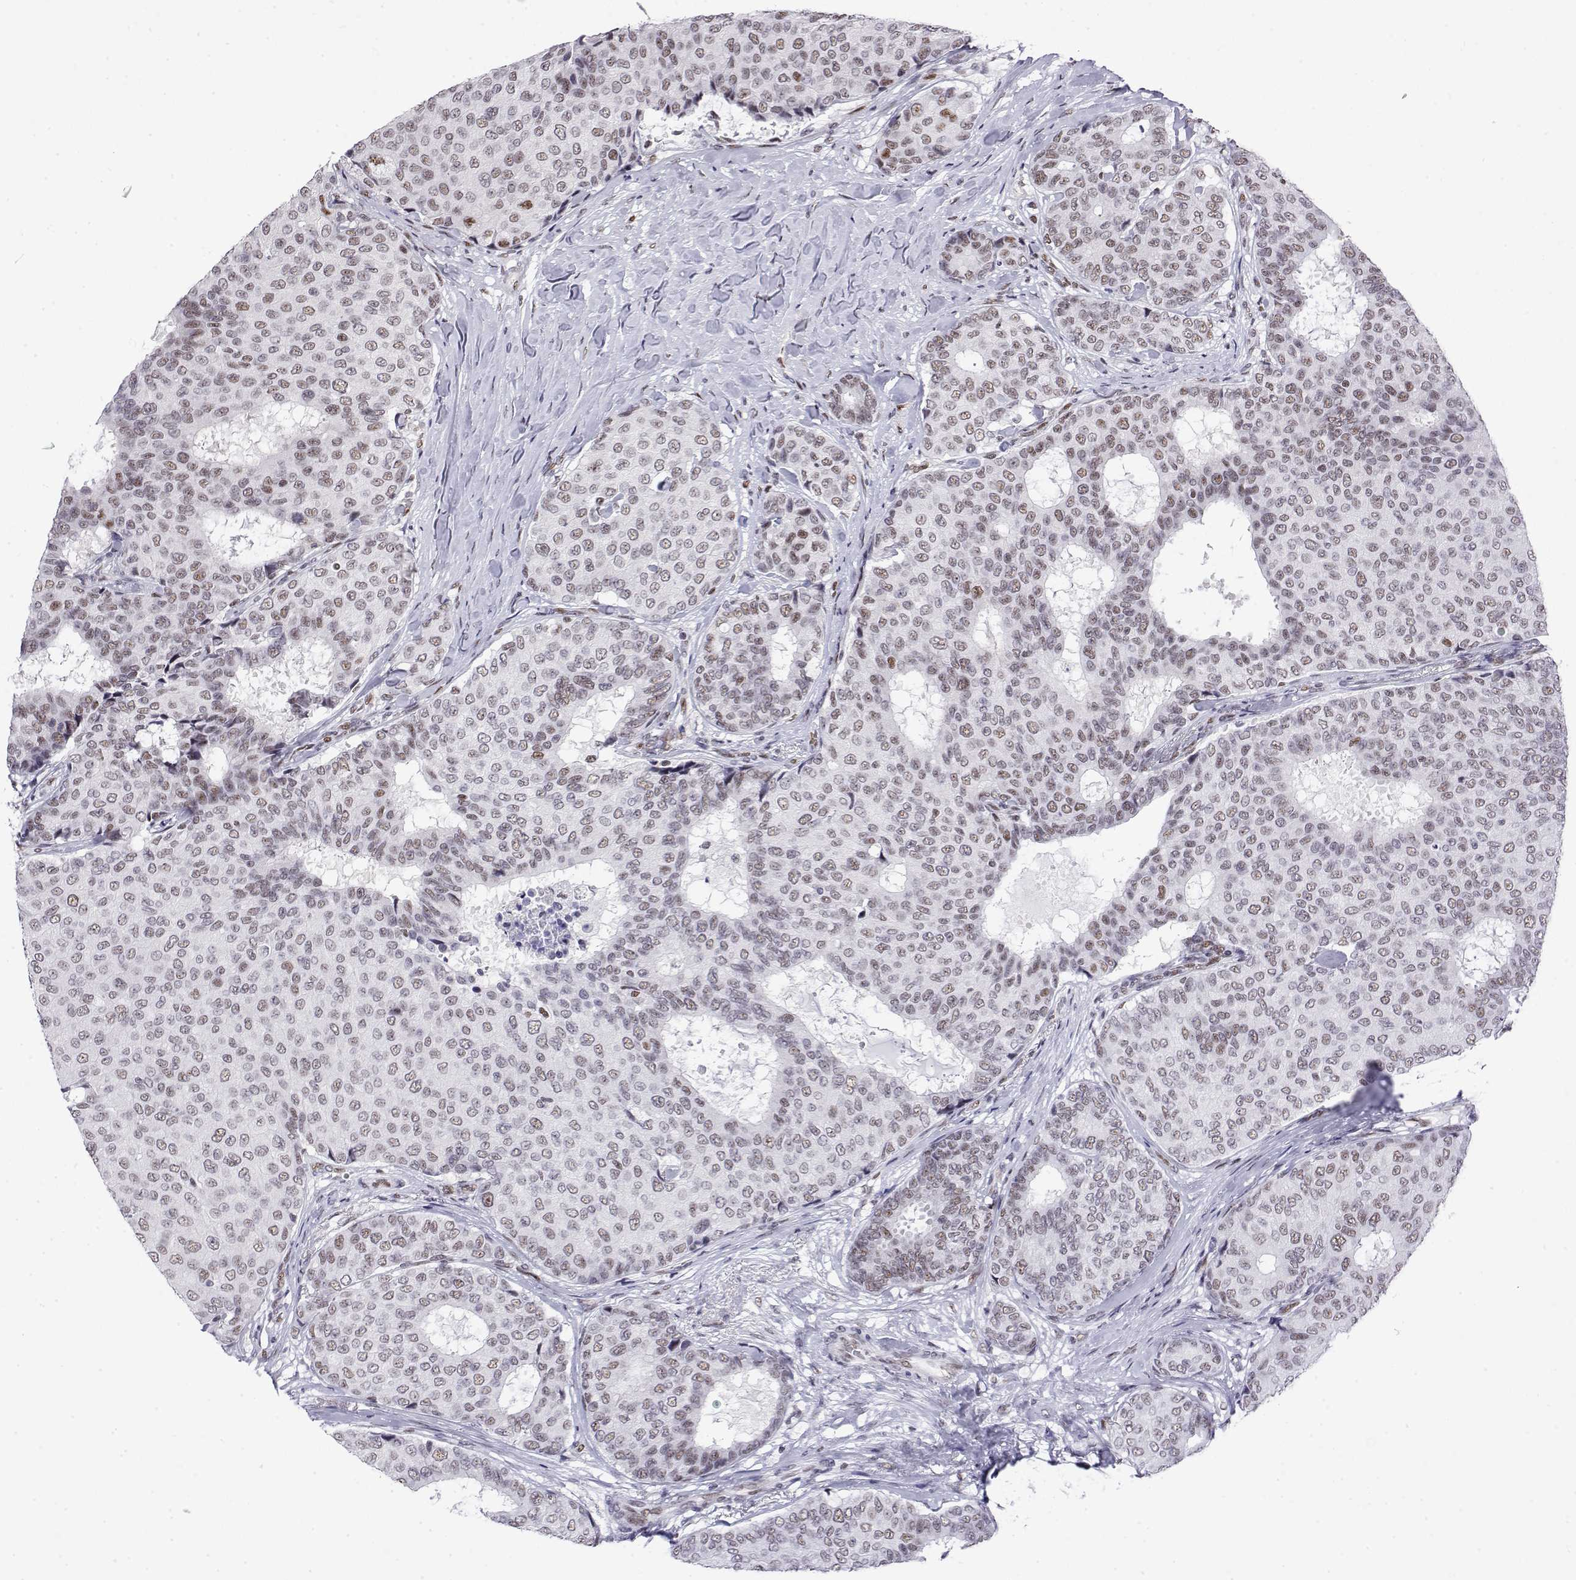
{"staining": {"intensity": "weak", "quantity": "25%-75%", "location": "nuclear"}, "tissue": "breast cancer", "cell_type": "Tumor cells", "image_type": "cancer", "snomed": [{"axis": "morphology", "description": "Duct carcinoma"}, {"axis": "topography", "description": "Breast"}], "caption": "Breast intraductal carcinoma was stained to show a protein in brown. There is low levels of weak nuclear positivity in approximately 25%-75% of tumor cells.", "gene": "POLDIP3", "patient": {"sex": "female", "age": 75}}